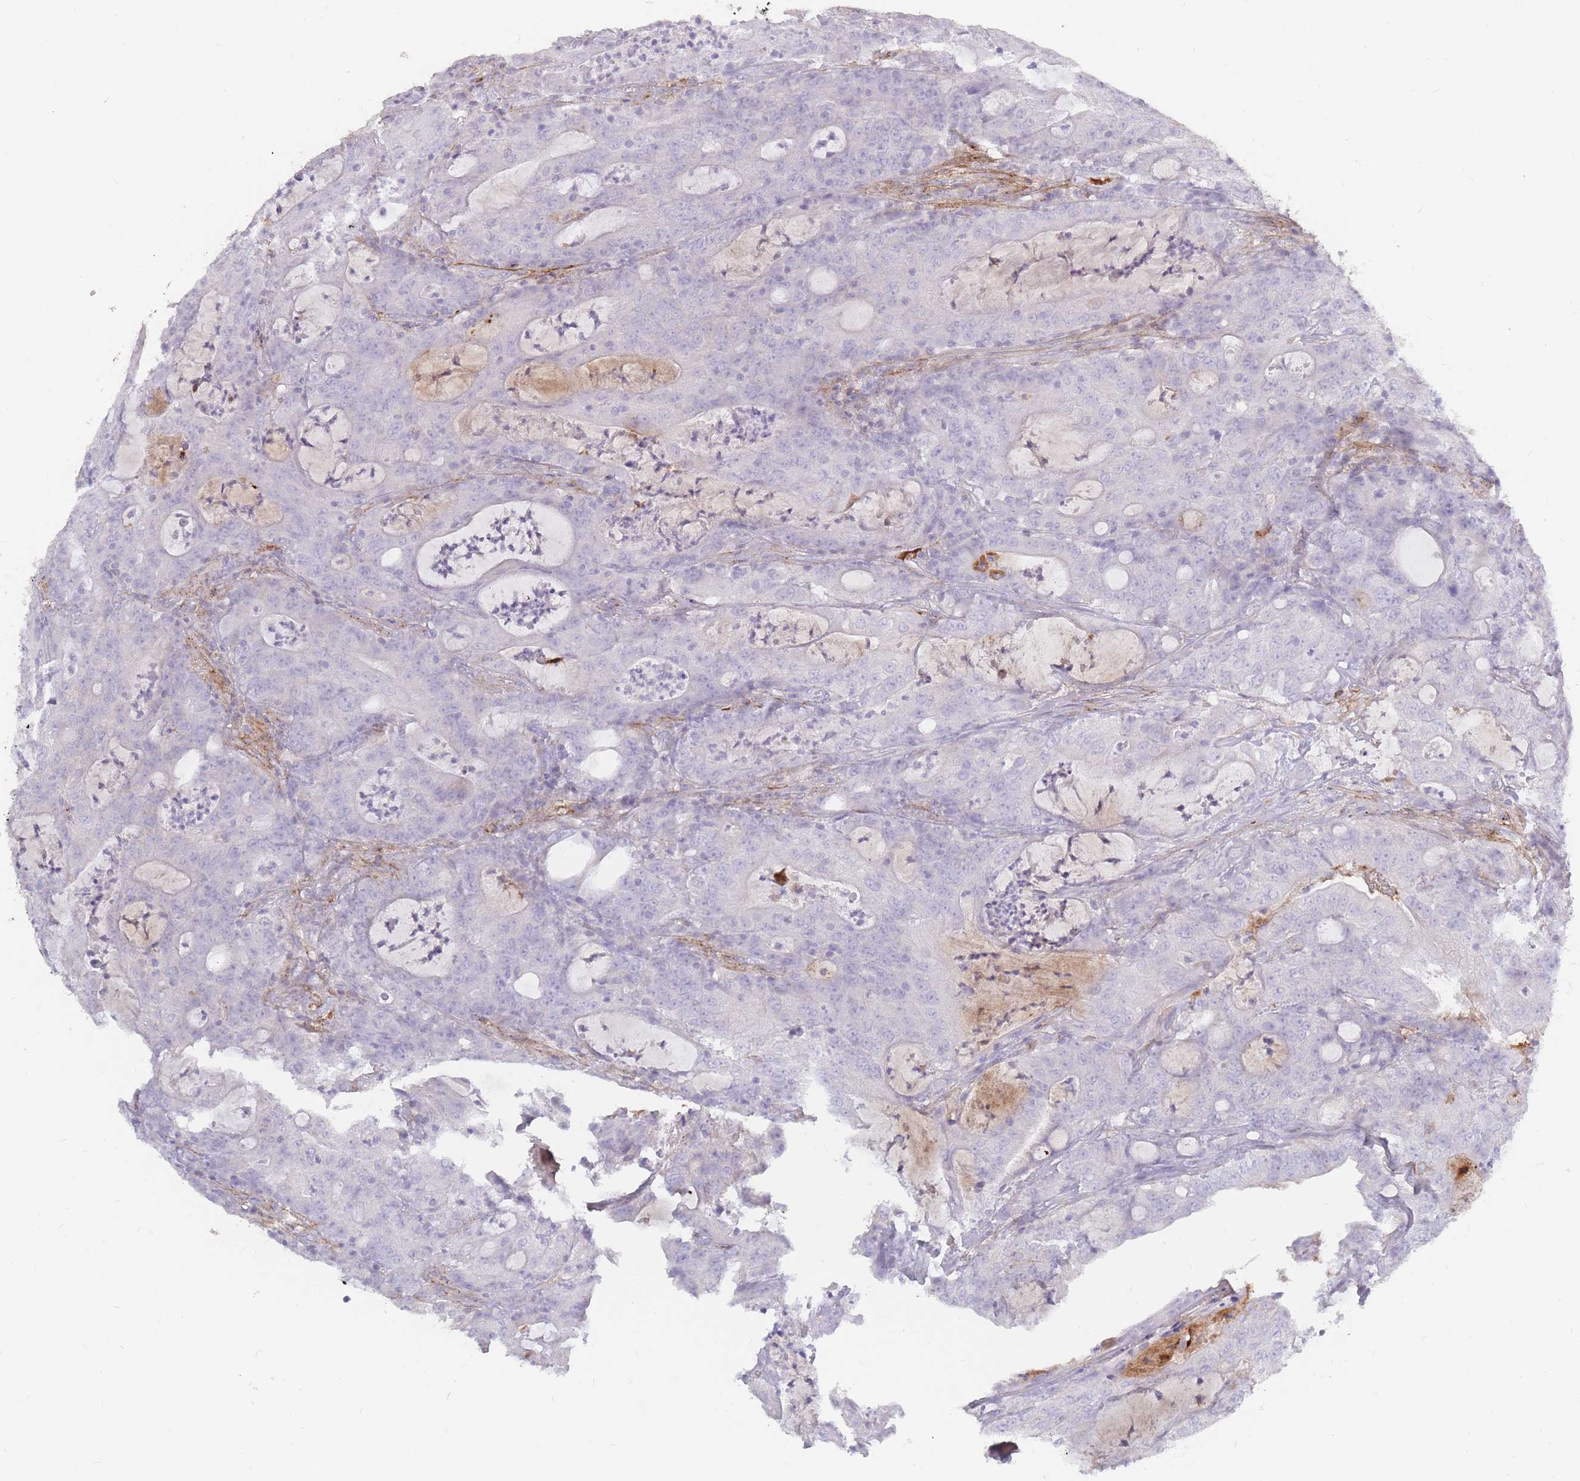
{"staining": {"intensity": "negative", "quantity": "none", "location": "none"}, "tissue": "colorectal cancer", "cell_type": "Tumor cells", "image_type": "cancer", "snomed": [{"axis": "morphology", "description": "Adenocarcinoma, NOS"}, {"axis": "topography", "description": "Colon"}], "caption": "This is a image of IHC staining of colorectal cancer, which shows no staining in tumor cells.", "gene": "PRG4", "patient": {"sex": "male", "age": 83}}